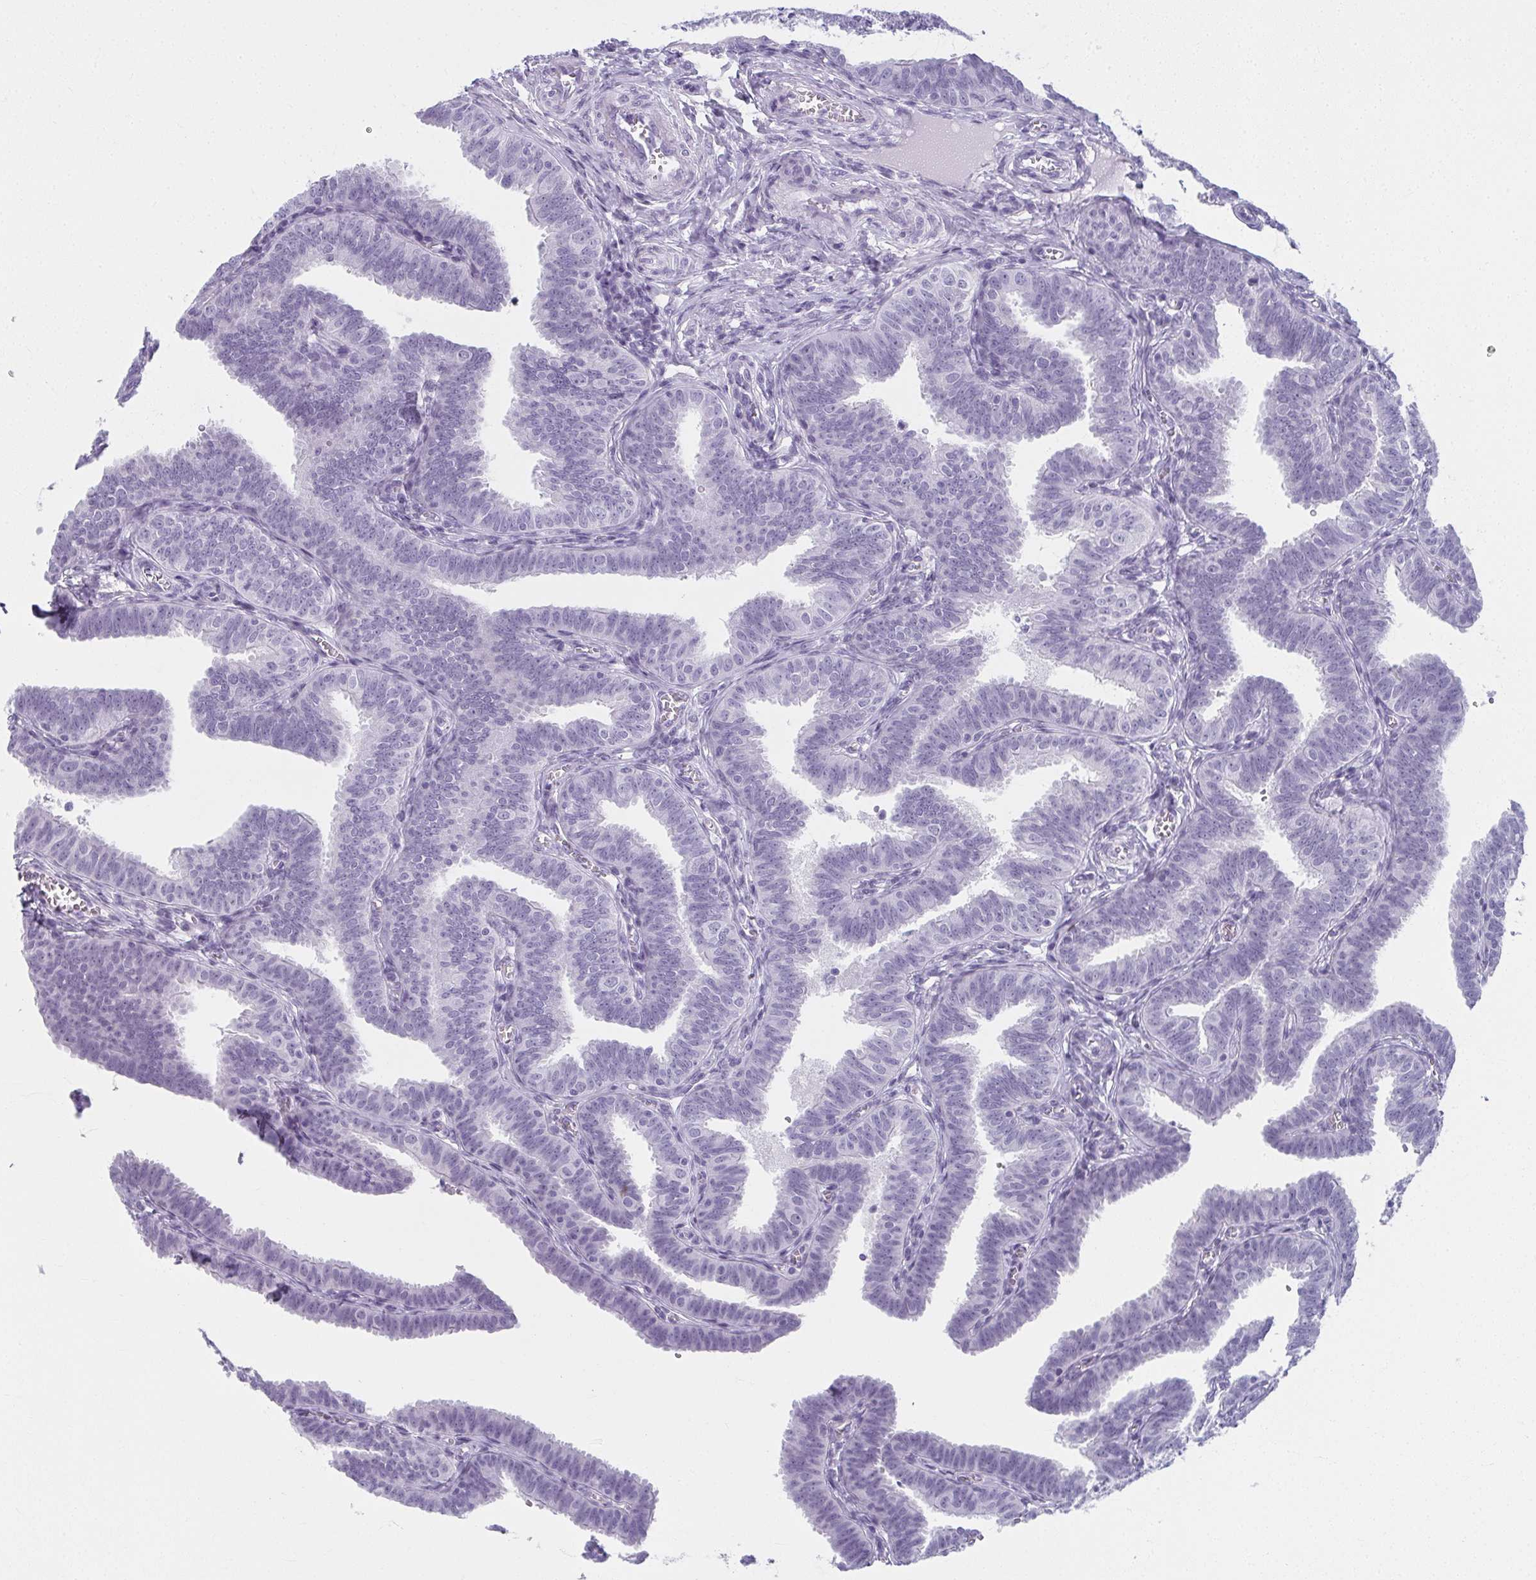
{"staining": {"intensity": "negative", "quantity": "none", "location": "none"}, "tissue": "fallopian tube", "cell_type": "Glandular cells", "image_type": "normal", "snomed": [{"axis": "morphology", "description": "Normal tissue, NOS"}, {"axis": "topography", "description": "Fallopian tube"}], "caption": "Glandular cells show no significant protein expression in benign fallopian tube.", "gene": "MOBP", "patient": {"sex": "female", "age": 25}}